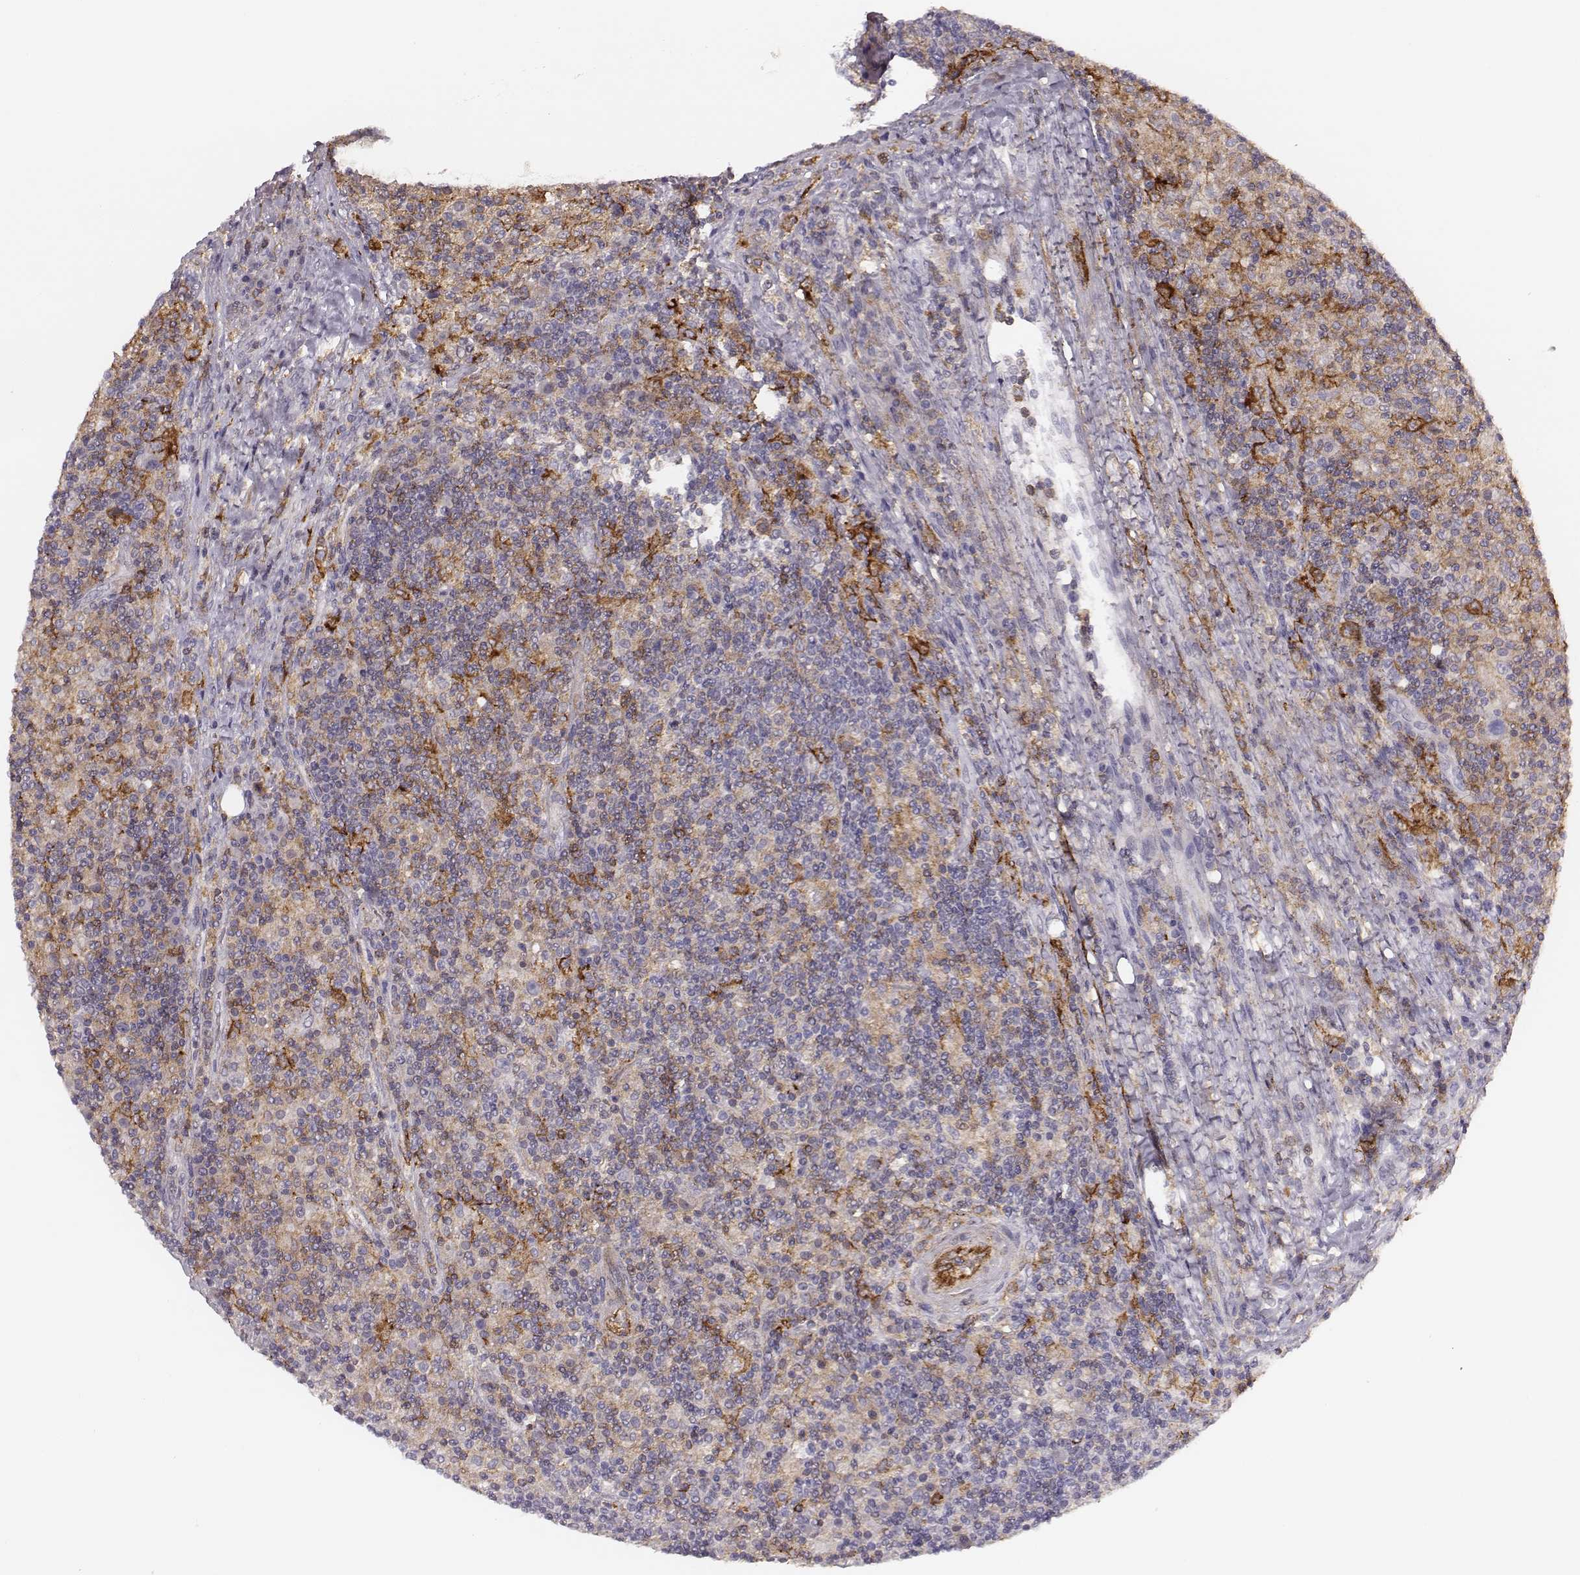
{"staining": {"intensity": "weak", "quantity": ">75%", "location": "cytoplasmic/membranous"}, "tissue": "lymphoma", "cell_type": "Tumor cells", "image_type": "cancer", "snomed": [{"axis": "morphology", "description": "Hodgkin's disease, NOS"}, {"axis": "topography", "description": "Lymph node"}], "caption": "Approximately >75% of tumor cells in human lymphoma reveal weak cytoplasmic/membranous protein staining as visualized by brown immunohistochemical staining.", "gene": "ZYX", "patient": {"sex": "male", "age": 70}}